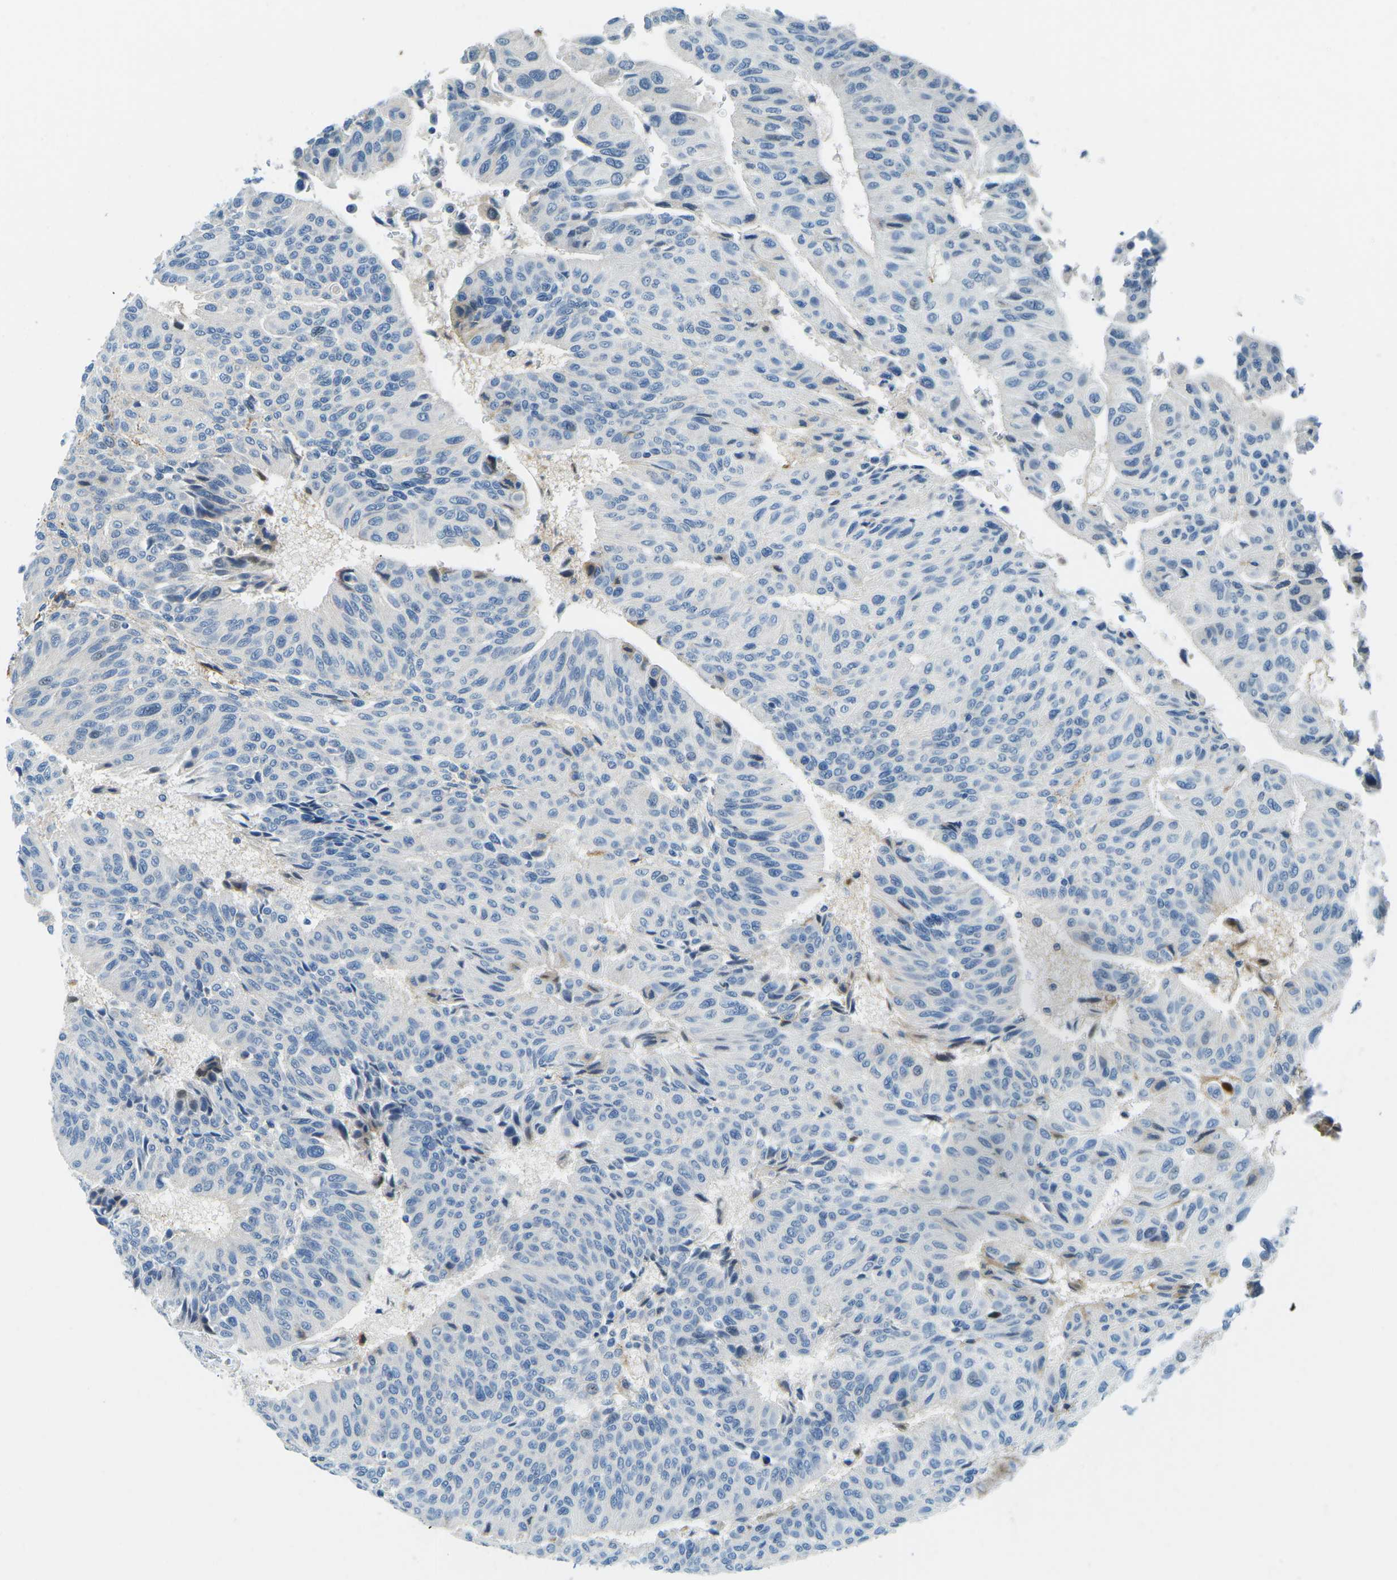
{"staining": {"intensity": "negative", "quantity": "none", "location": "none"}, "tissue": "urothelial cancer", "cell_type": "Tumor cells", "image_type": "cancer", "snomed": [{"axis": "morphology", "description": "Urothelial carcinoma, High grade"}, {"axis": "topography", "description": "Urinary bladder"}], "caption": "Immunohistochemical staining of urothelial cancer demonstrates no significant expression in tumor cells.", "gene": "CFB", "patient": {"sex": "male", "age": 66}}